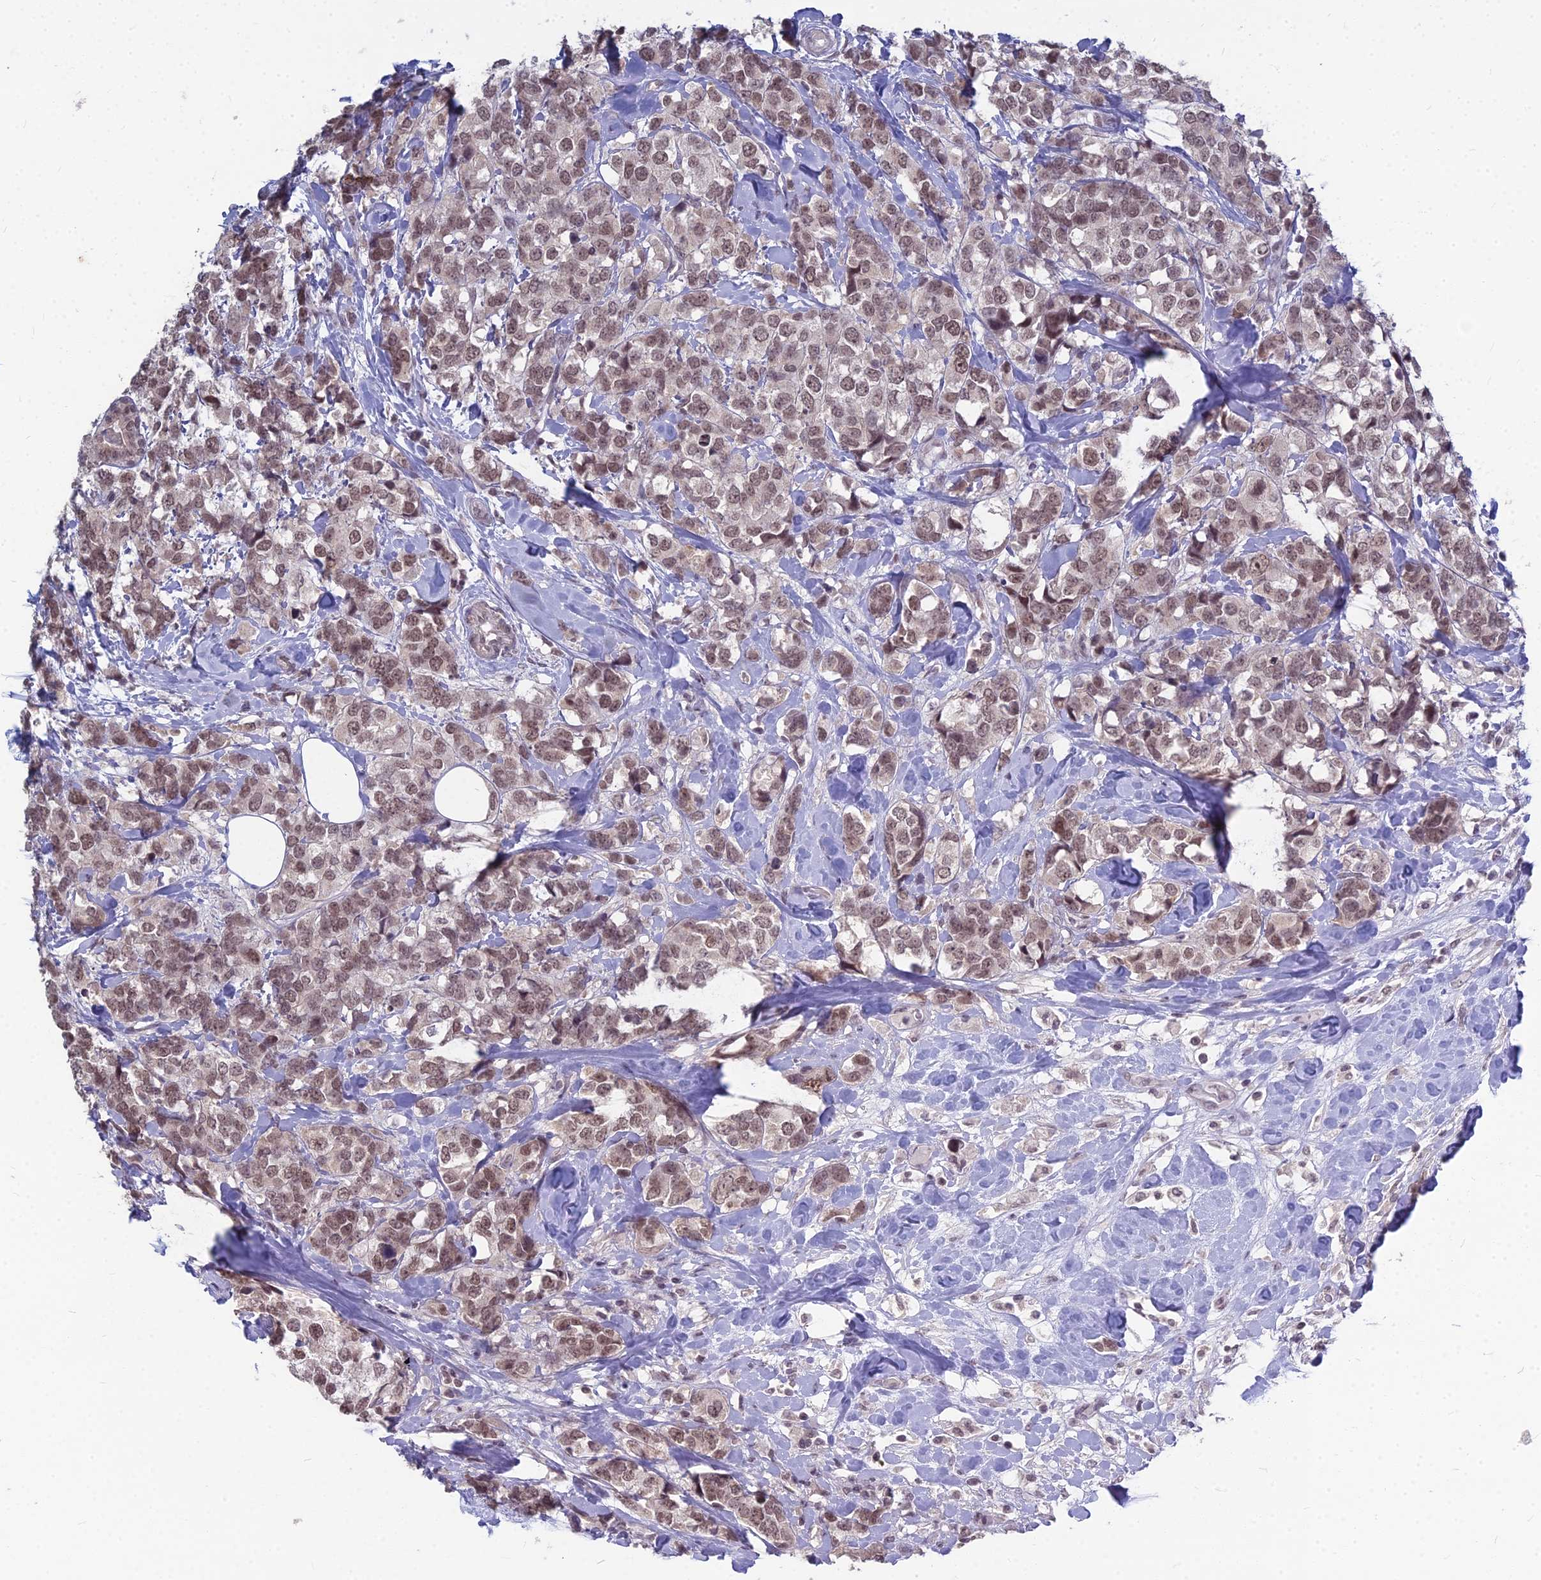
{"staining": {"intensity": "moderate", "quantity": ">75%", "location": "nuclear"}, "tissue": "breast cancer", "cell_type": "Tumor cells", "image_type": "cancer", "snomed": [{"axis": "morphology", "description": "Lobular carcinoma"}, {"axis": "topography", "description": "Breast"}], "caption": "Breast cancer was stained to show a protein in brown. There is medium levels of moderate nuclear staining in about >75% of tumor cells.", "gene": "KAT7", "patient": {"sex": "female", "age": 59}}